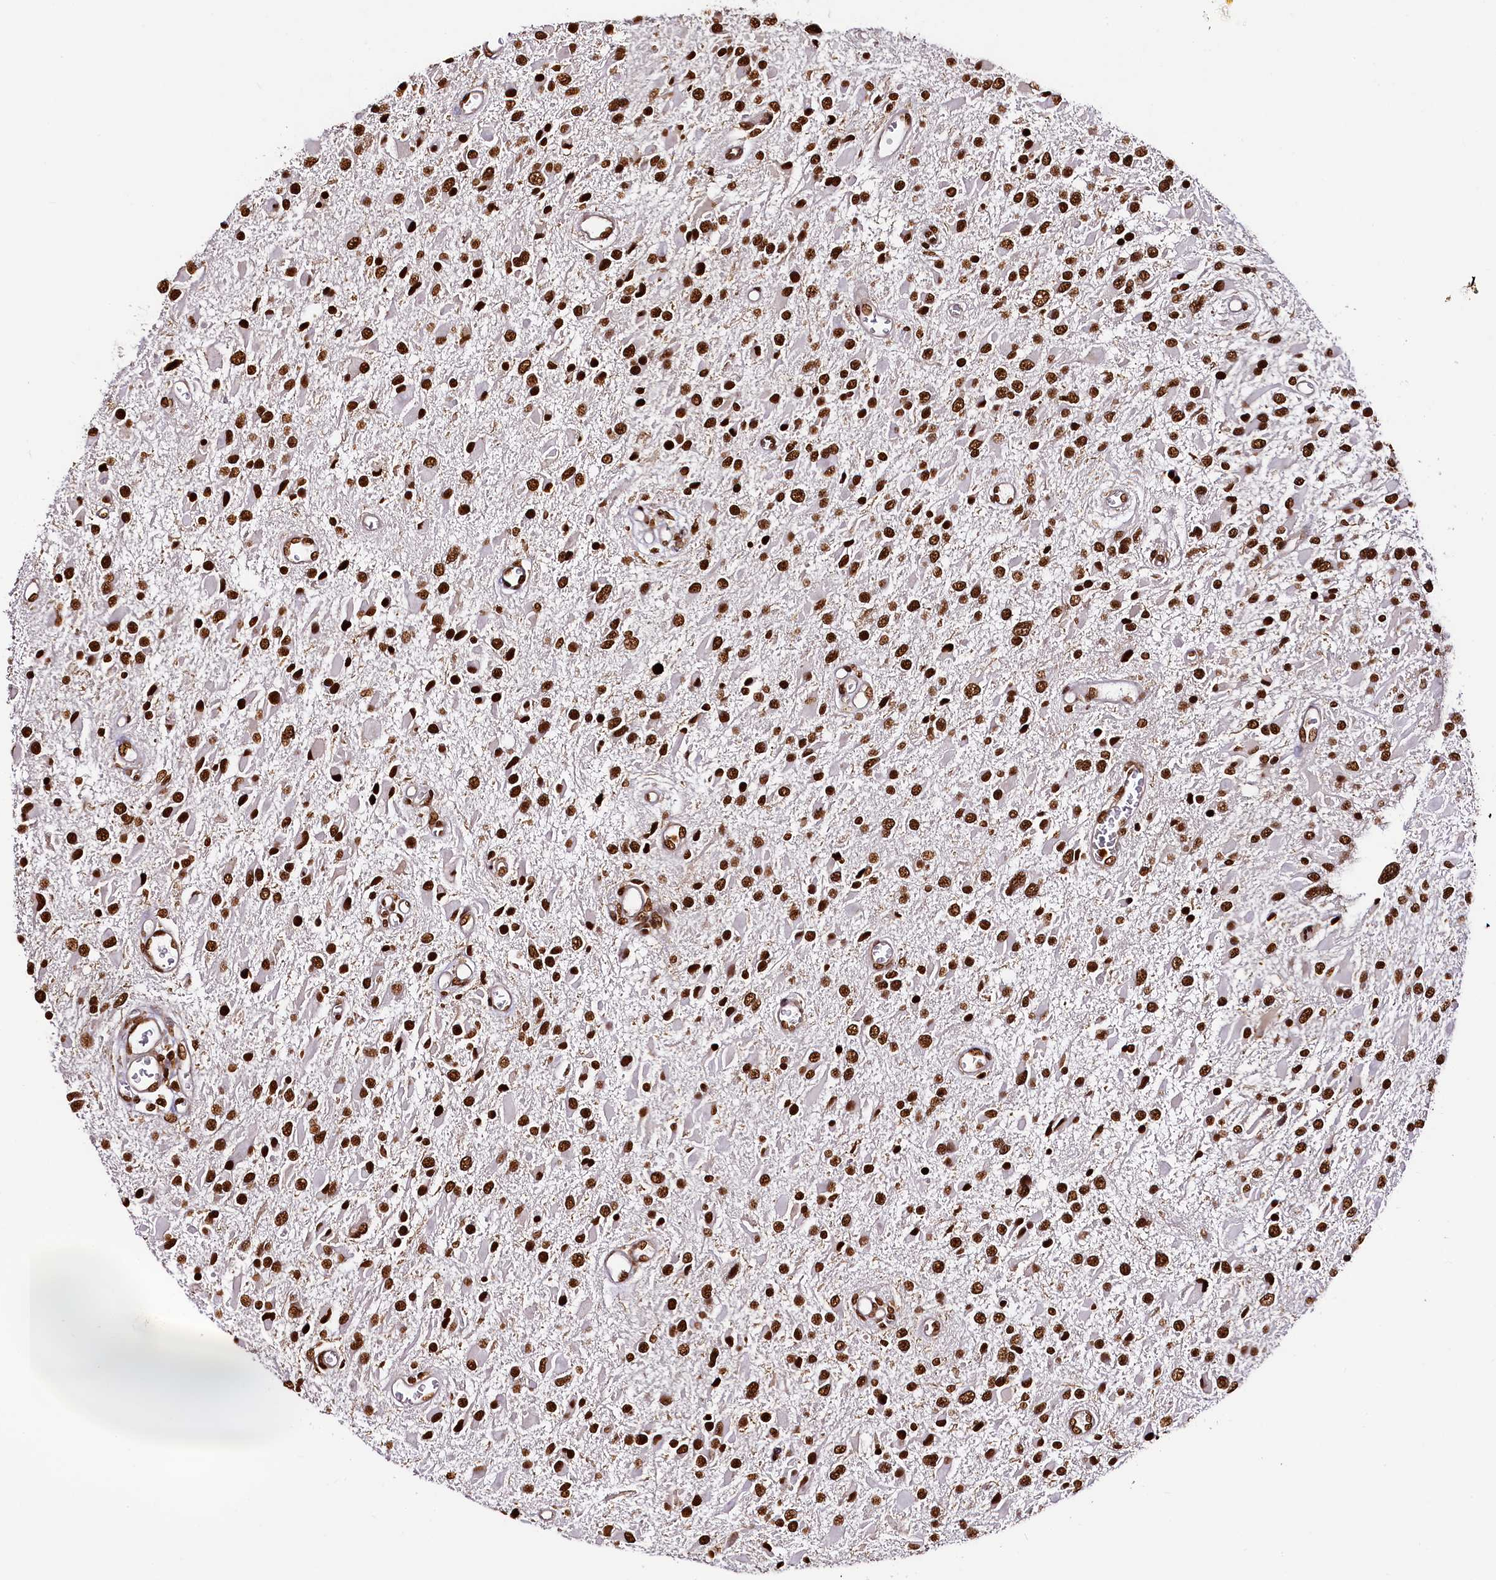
{"staining": {"intensity": "strong", "quantity": ">75%", "location": "nuclear"}, "tissue": "glioma", "cell_type": "Tumor cells", "image_type": "cancer", "snomed": [{"axis": "morphology", "description": "Glioma, malignant, High grade"}, {"axis": "topography", "description": "Brain"}], "caption": "Tumor cells display strong nuclear staining in about >75% of cells in glioma.", "gene": "SNRPD2", "patient": {"sex": "male", "age": 53}}